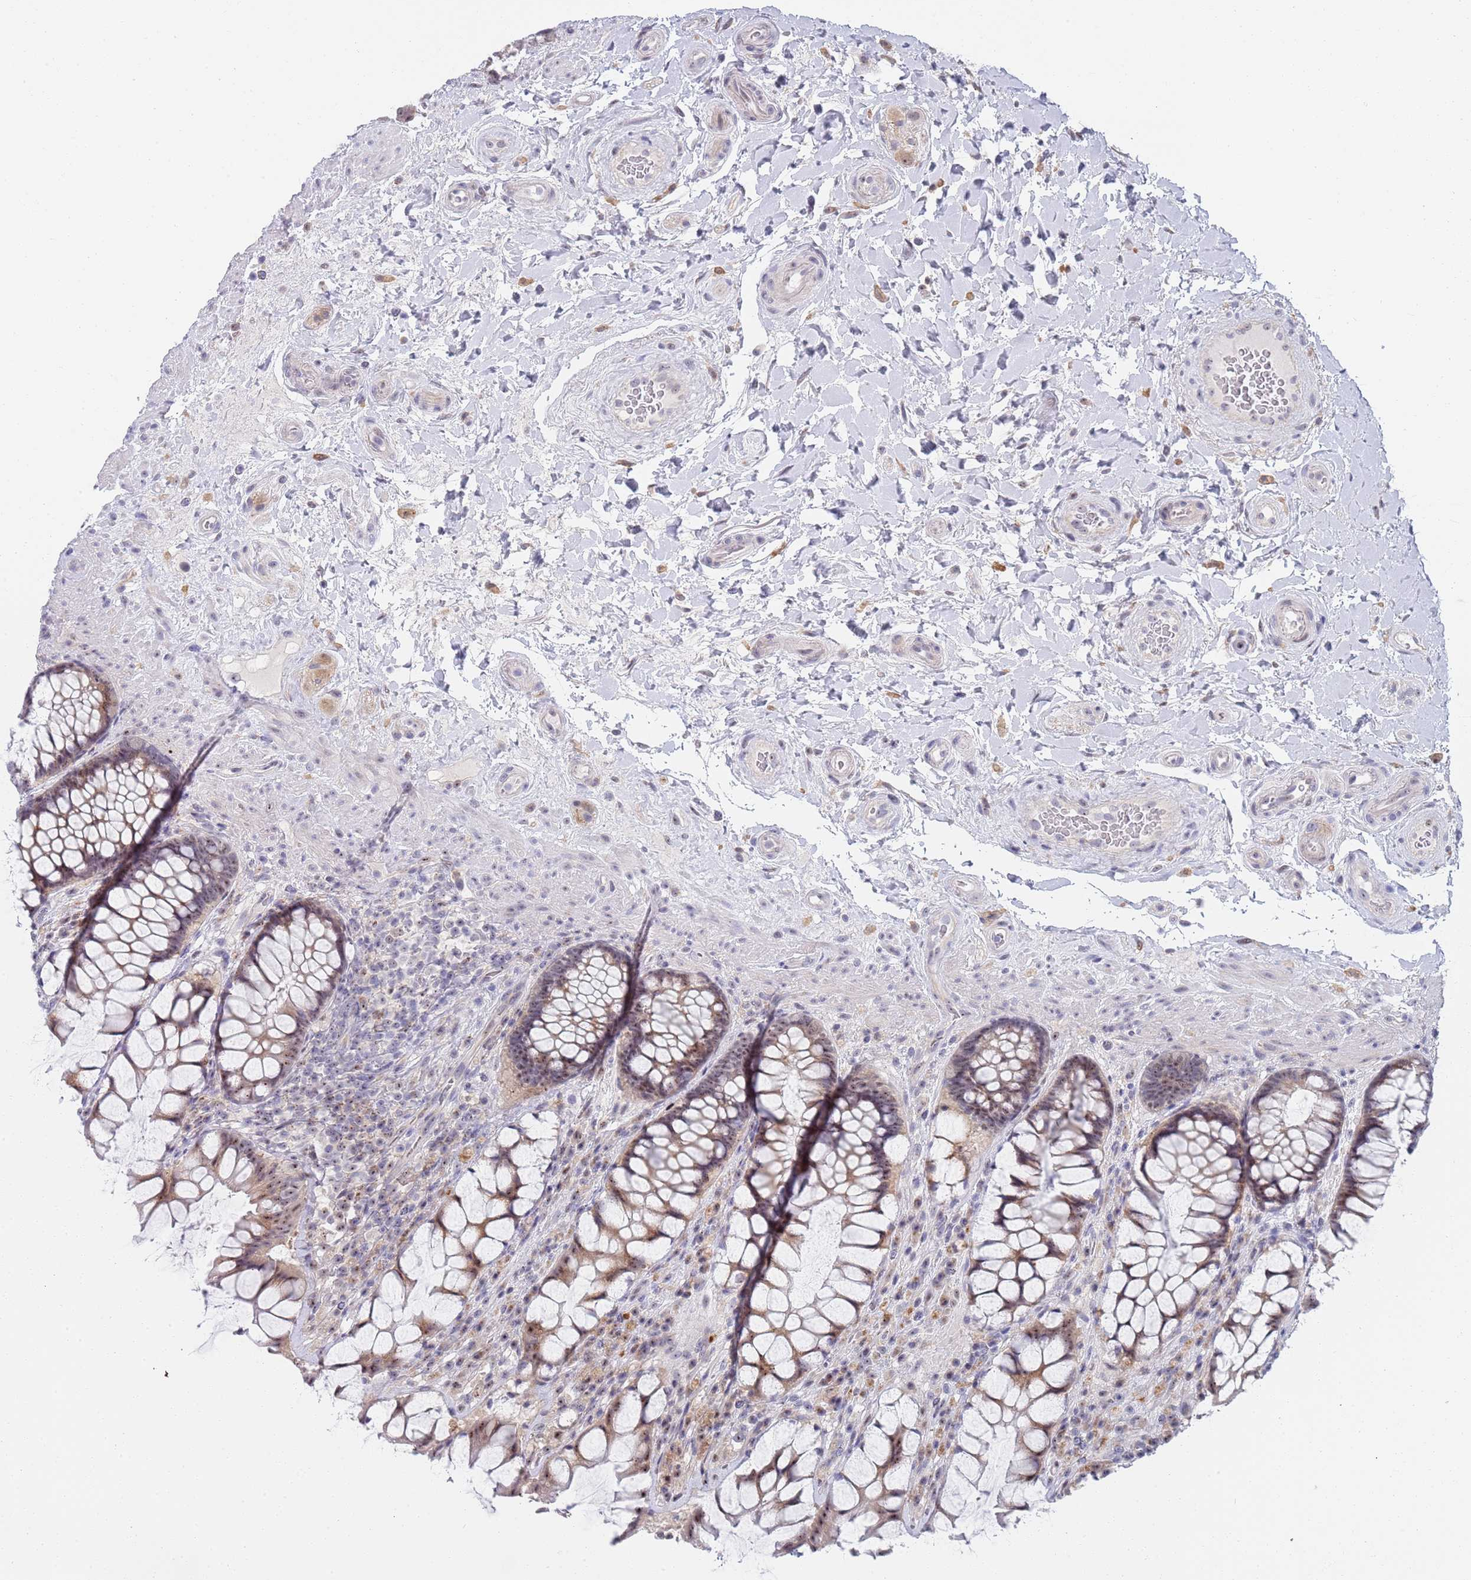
{"staining": {"intensity": "moderate", "quantity": "25%-75%", "location": "cytoplasmic/membranous,nuclear"}, "tissue": "rectum", "cell_type": "Glandular cells", "image_type": "normal", "snomed": [{"axis": "morphology", "description": "Normal tissue, NOS"}, {"axis": "topography", "description": "Rectum"}], "caption": "Protein staining by IHC shows moderate cytoplasmic/membranous,nuclear positivity in about 25%-75% of glandular cells in unremarkable rectum.", "gene": "PLCL2", "patient": {"sex": "female", "age": 58}}